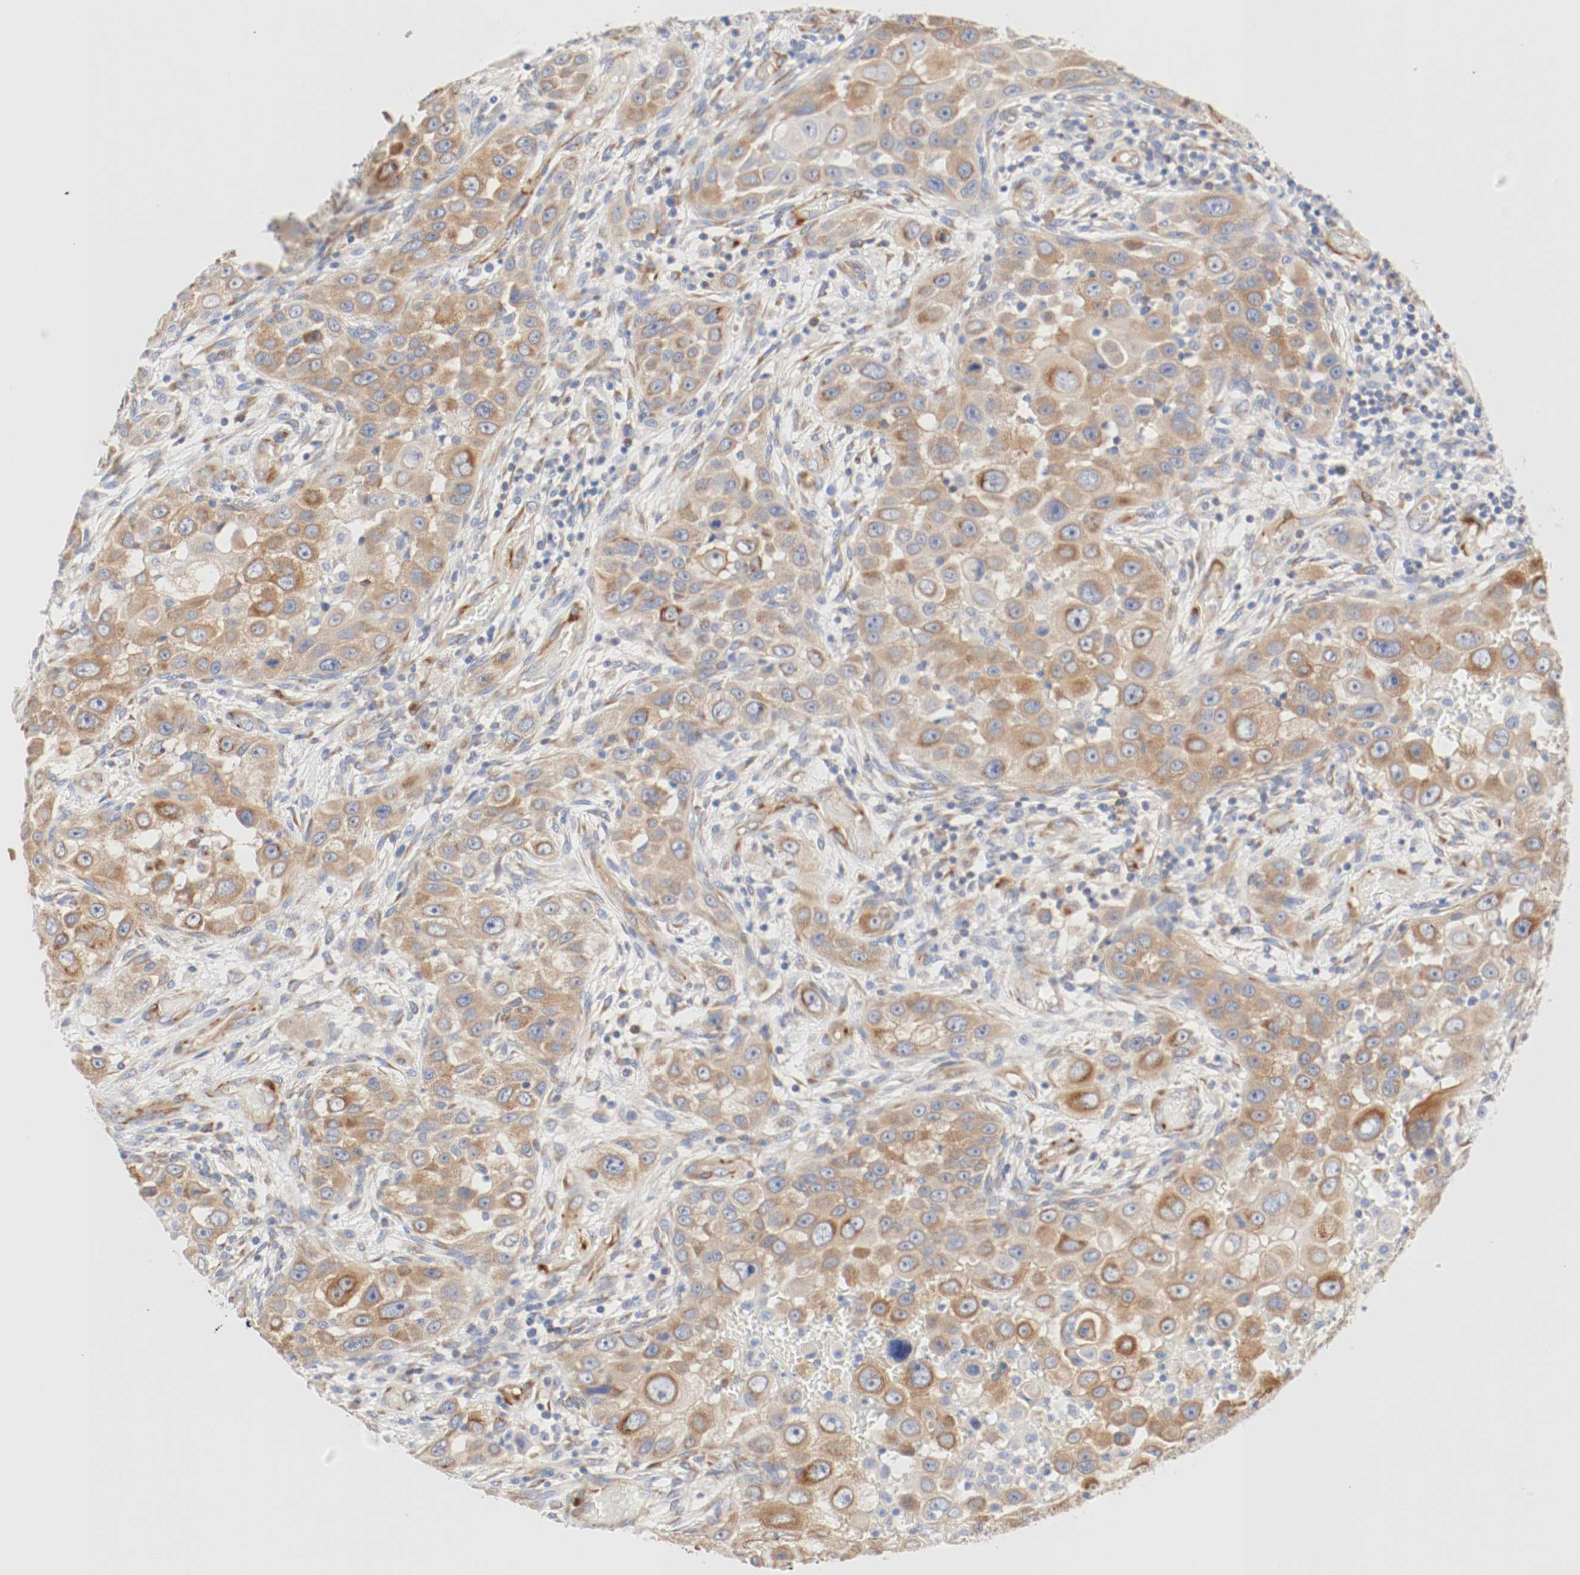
{"staining": {"intensity": "strong", "quantity": ">75%", "location": "cytoplasmic/membranous"}, "tissue": "head and neck cancer", "cell_type": "Tumor cells", "image_type": "cancer", "snomed": [{"axis": "morphology", "description": "Carcinoma, NOS"}, {"axis": "topography", "description": "Head-Neck"}], "caption": "Immunohistochemistry histopathology image of head and neck cancer (carcinoma) stained for a protein (brown), which reveals high levels of strong cytoplasmic/membranous staining in about >75% of tumor cells.", "gene": "GIT1", "patient": {"sex": "male", "age": 87}}